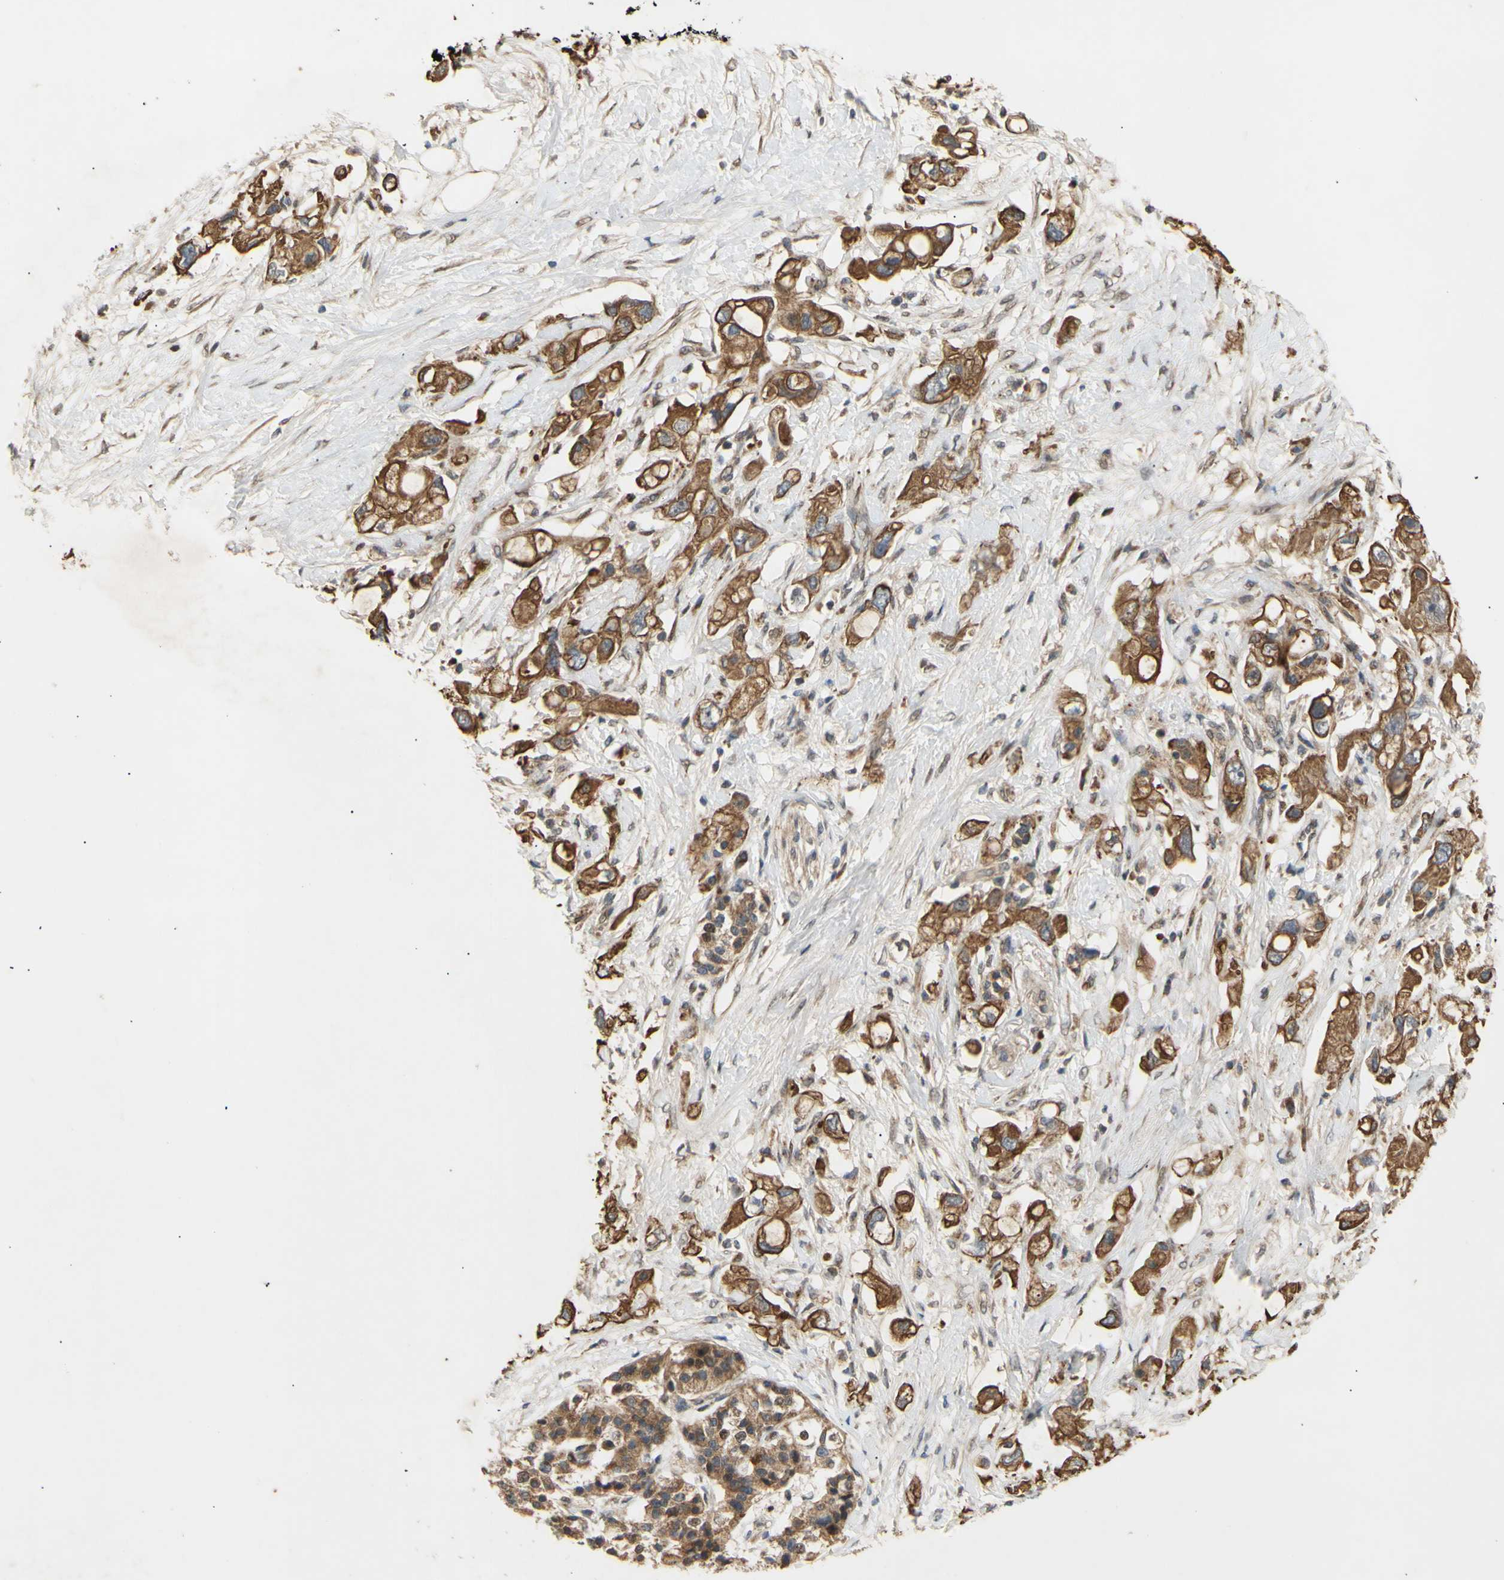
{"staining": {"intensity": "moderate", "quantity": ">75%", "location": "cytoplasmic/membranous"}, "tissue": "pancreatic cancer", "cell_type": "Tumor cells", "image_type": "cancer", "snomed": [{"axis": "morphology", "description": "Adenocarcinoma, NOS"}, {"axis": "topography", "description": "Pancreas"}], "caption": "Tumor cells show moderate cytoplasmic/membranous positivity in approximately >75% of cells in pancreatic cancer.", "gene": "PKN1", "patient": {"sex": "female", "age": 56}}